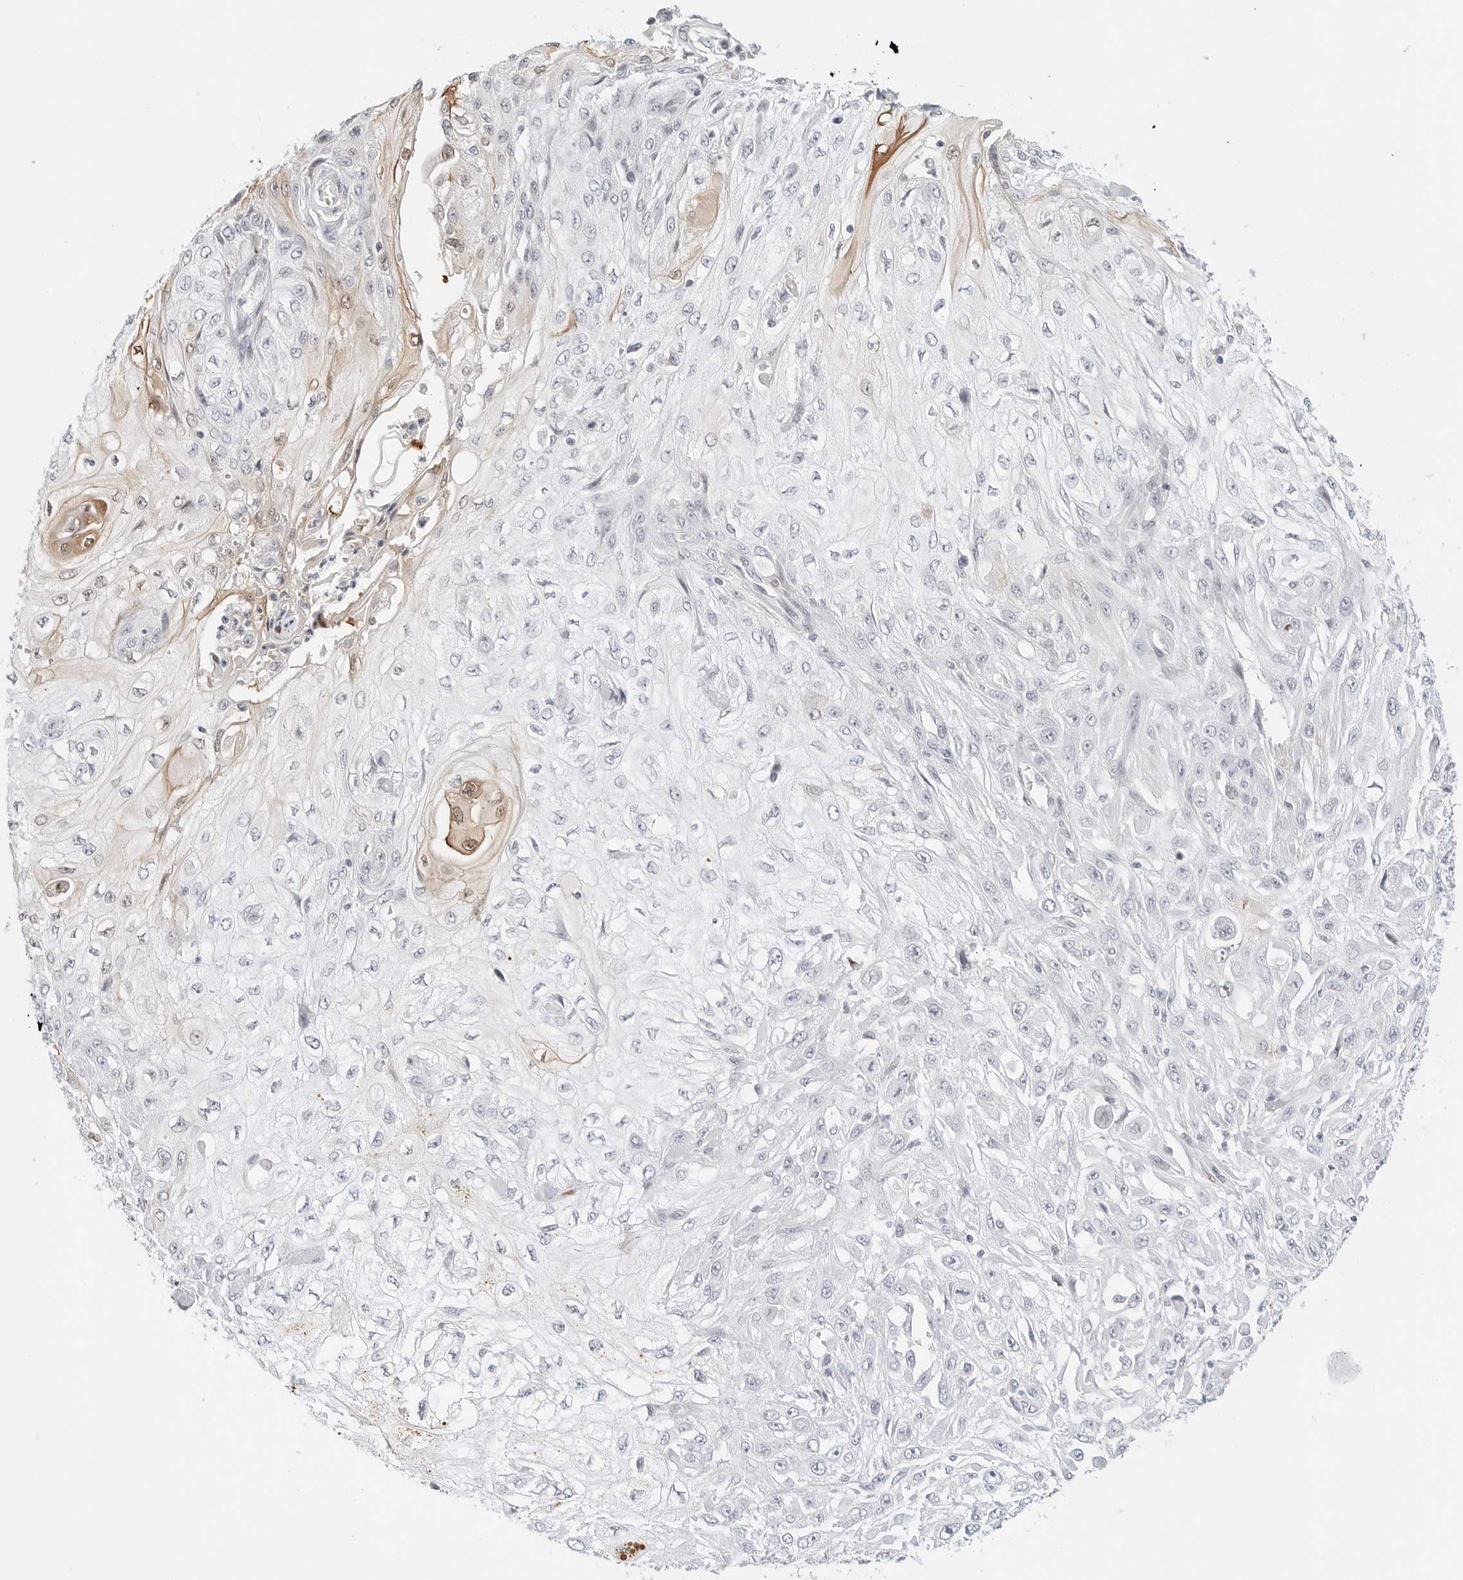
{"staining": {"intensity": "negative", "quantity": "none", "location": "none"}, "tissue": "skin cancer", "cell_type": "Tumor cells", "image_type": "cancer", "snomed": [{"axis": "morphology", "description": "Squamous cell carcinoma, NOS"}, {"axis": "morphology", "description": "Squamous cell carcinoma, metastatic, NOS"}, {"axis": "topography", "description": "Skin"}, {"axis": "topography", "description": "Lymph node"}], "caption": "This histopathology image is of skin cancer (squamous cell carcinoma) stained with IHC to label a protein in brown with the nuclei are counter-stained blue. There is no staining in tumor cells.", "gene": "SPIDR", "patient": {"sex": "male", "age": 75}}